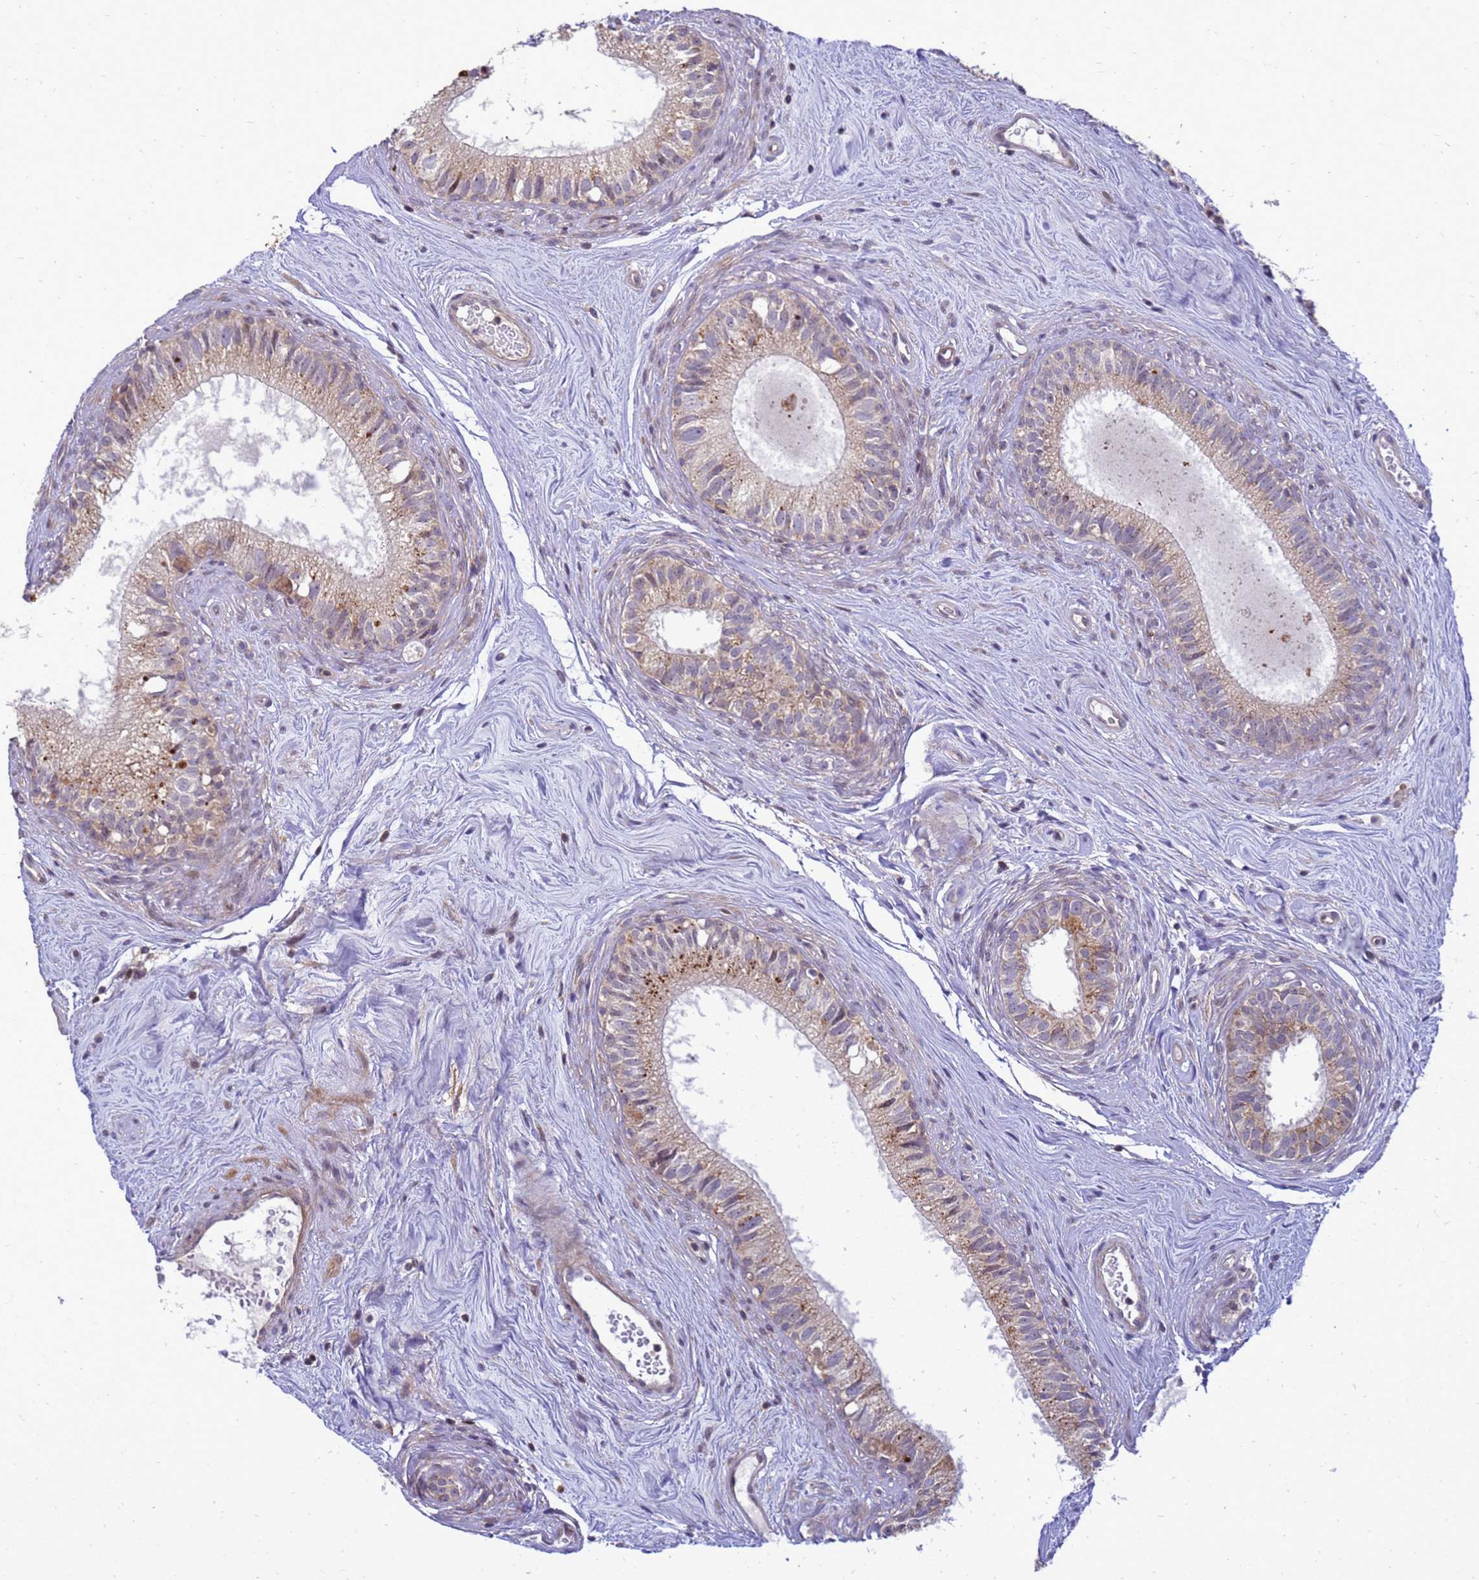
{"staining": {"intensity": "moderate", "quantity": "25%-75%", "location": "cytoplasmic/membranous"}, "tissue": "epididymis", "cell_type": "Glandular cells", "image_type": "normal", "snomed": [{"axis": "morphology", "description": "Normal tissue, NOS"}, {"axis": "topography", "description": "Epididymis"}], "caption": "Immunohistochemical staining of unremarkable human epididymis reveals medium levels of moderate cytoplasmic/membranous expression in approximately 25%-75% of glandular cells. The protein is stained brown, and the nuclei are stained in blue (DAB IHC with brightfield microscopy, high magnification).", "gene": "C12orf43", "patient": {"sex": "male", "age": 71}}